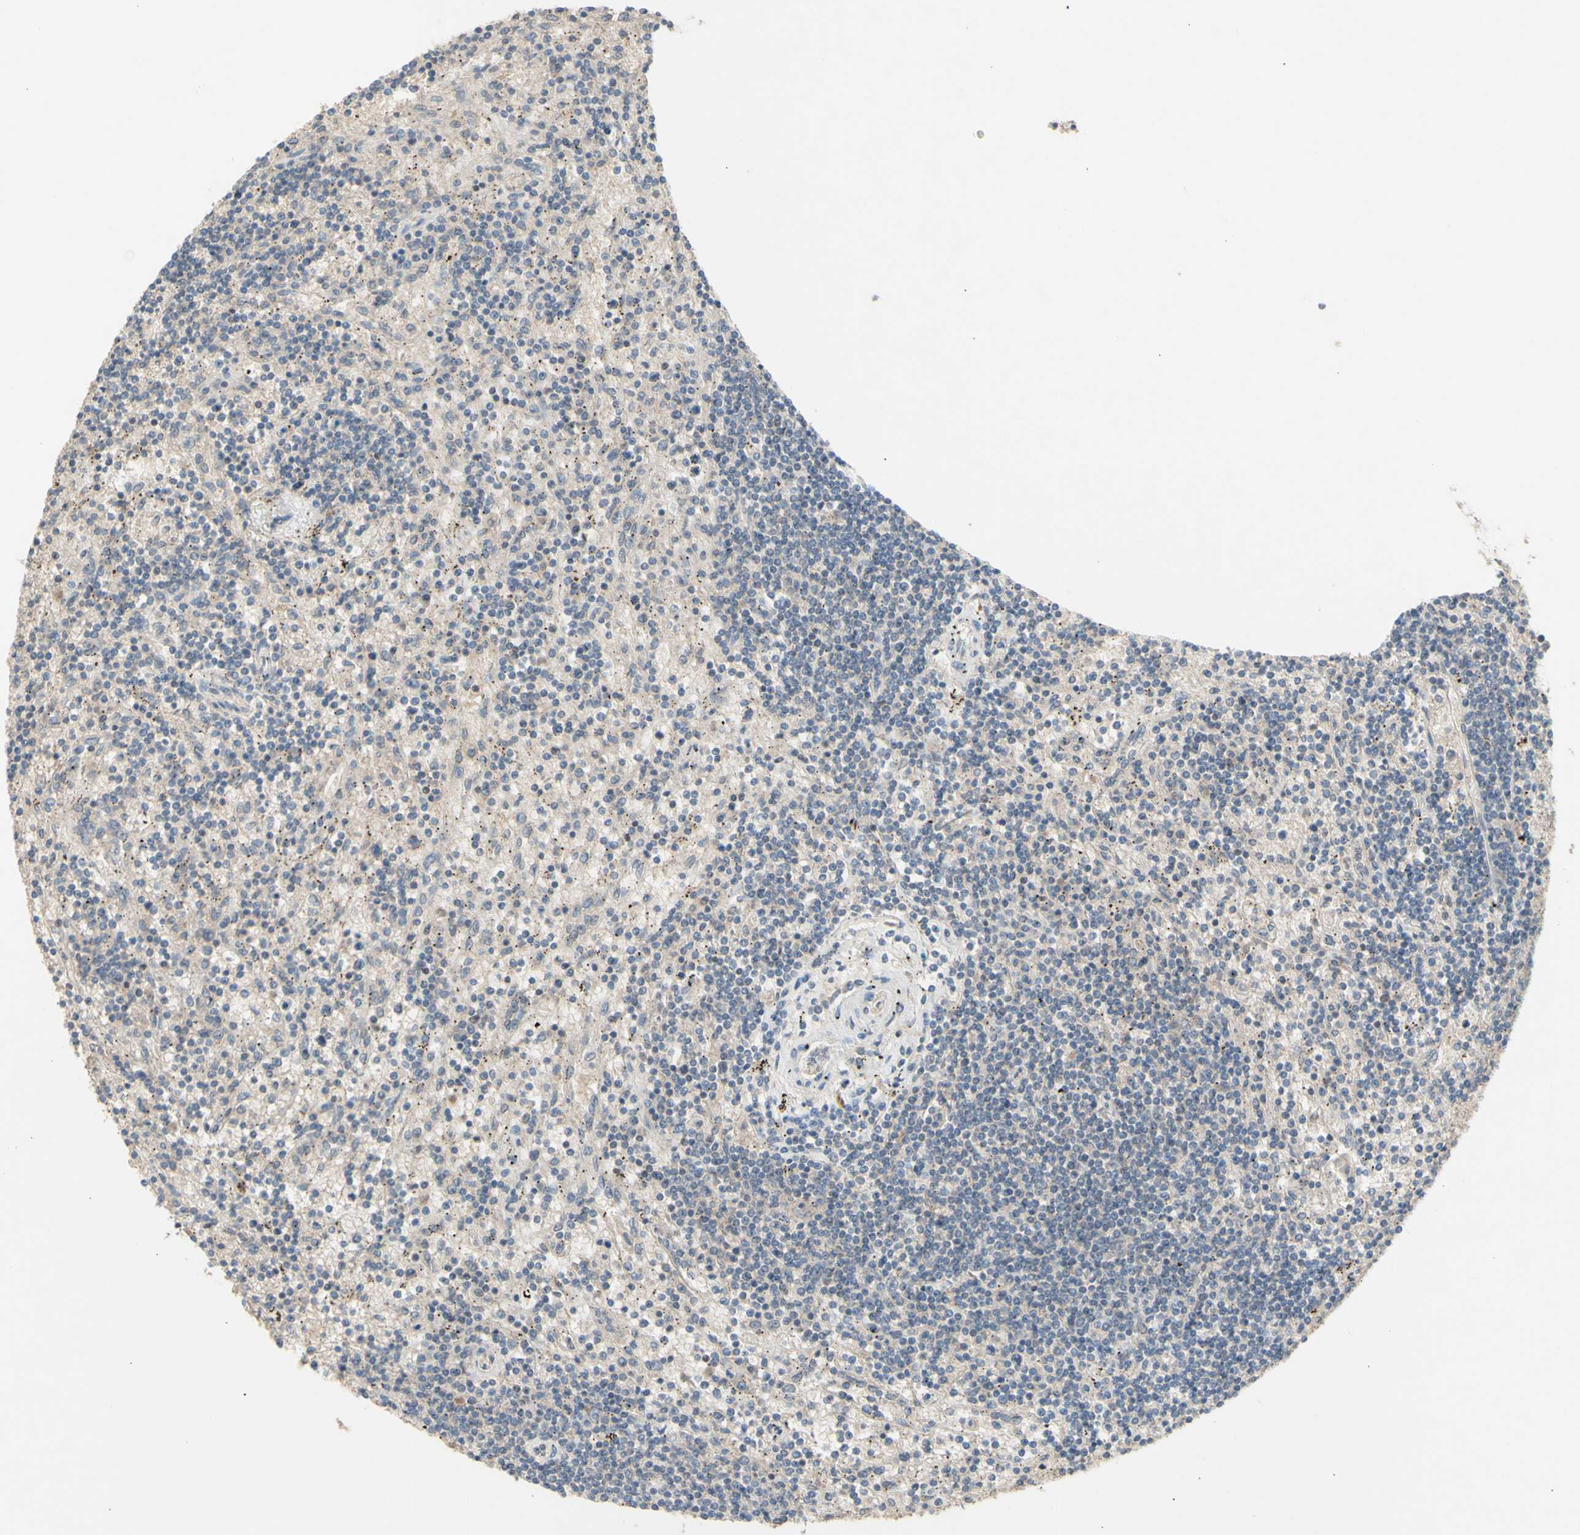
{"staining": {"intensity": "negative", "quantity": "none", "location": "none"}, "tissue": "lymphoma", "cell_type": "Tumor cells", "image_type": "cancer", "snomed": [{"axis": "morphology", "description": "Malignant lymphoma, non-Hodgkin's type, Low grade"}, {"axis": "topography", "description": "Spleen"}], "caption": "DAB immunohistochemical staining of human low-grade malignant lymphoma, non-Hodgkin's type shows no significant staining in tumor cells.", "gene": "NLRP1", "patient": {"sex": "male", "age": 76}}